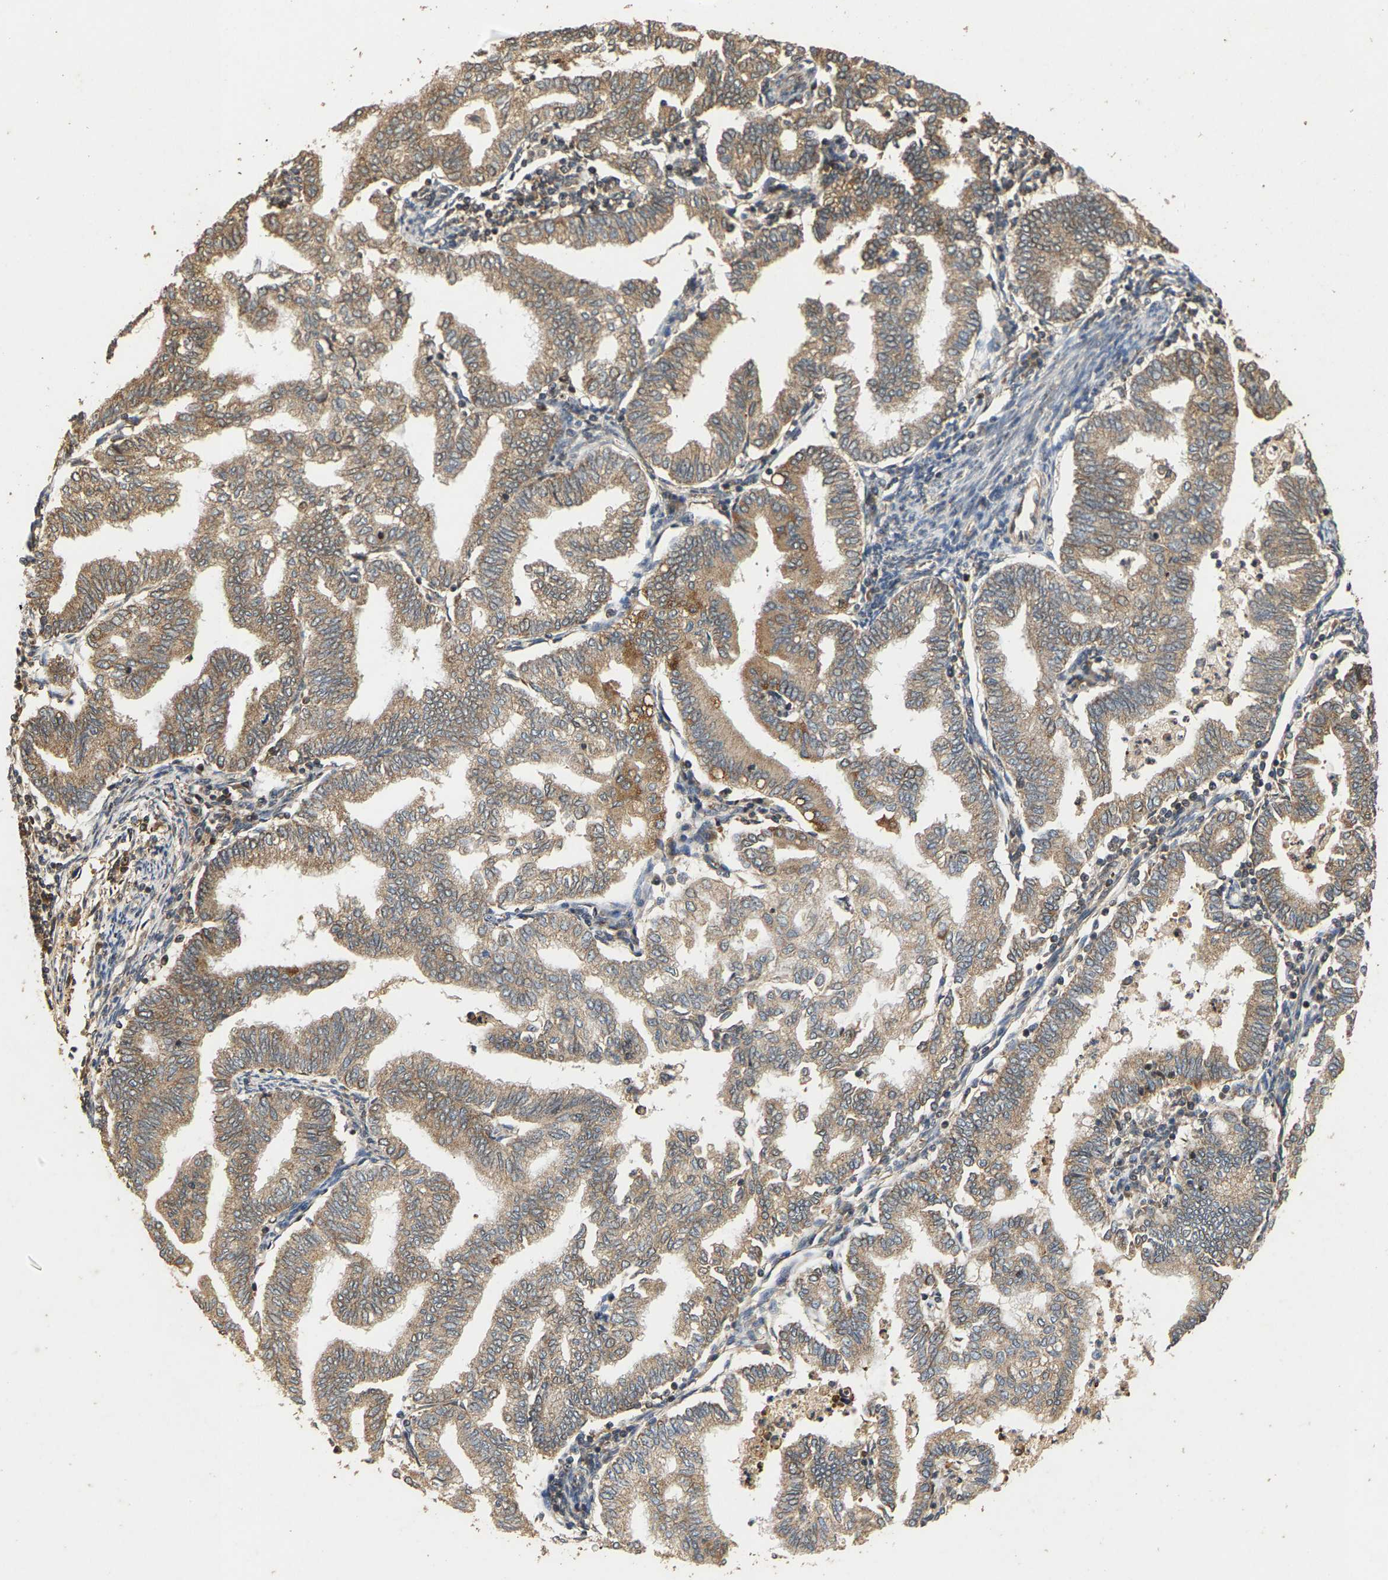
{"staining": {"intensity": "weak", "quantity": ">75%", "location": "cytoplasmic/membranous"}, "tissue": "endometrial cancer", "cell_type": "Tumor cells", "image_type": "cancer", "snomed": [{"axis": "morphology", "description": "Polyp, NOS"}, {"axis": "morphology", "description": "Adenocarcinoma, NOS"}, {"axis": "morphology", "description": "Adenoma, NOS"}, {"axis": "topography", "description": "Endometrium"}], "caption": "Weak cytoplasmic/membranous protein expression is appreciated in about >75% of tumor cells in endometrial cancer (polyp). The staining is performed using DAB (3,3'-diaminobenzidine) brown chromogen to label protein expression. The nuclei are counter-stained blue using hematoxylin.", "gene": "CIDEC", "patient": {"sex": "female", "age": 79}}